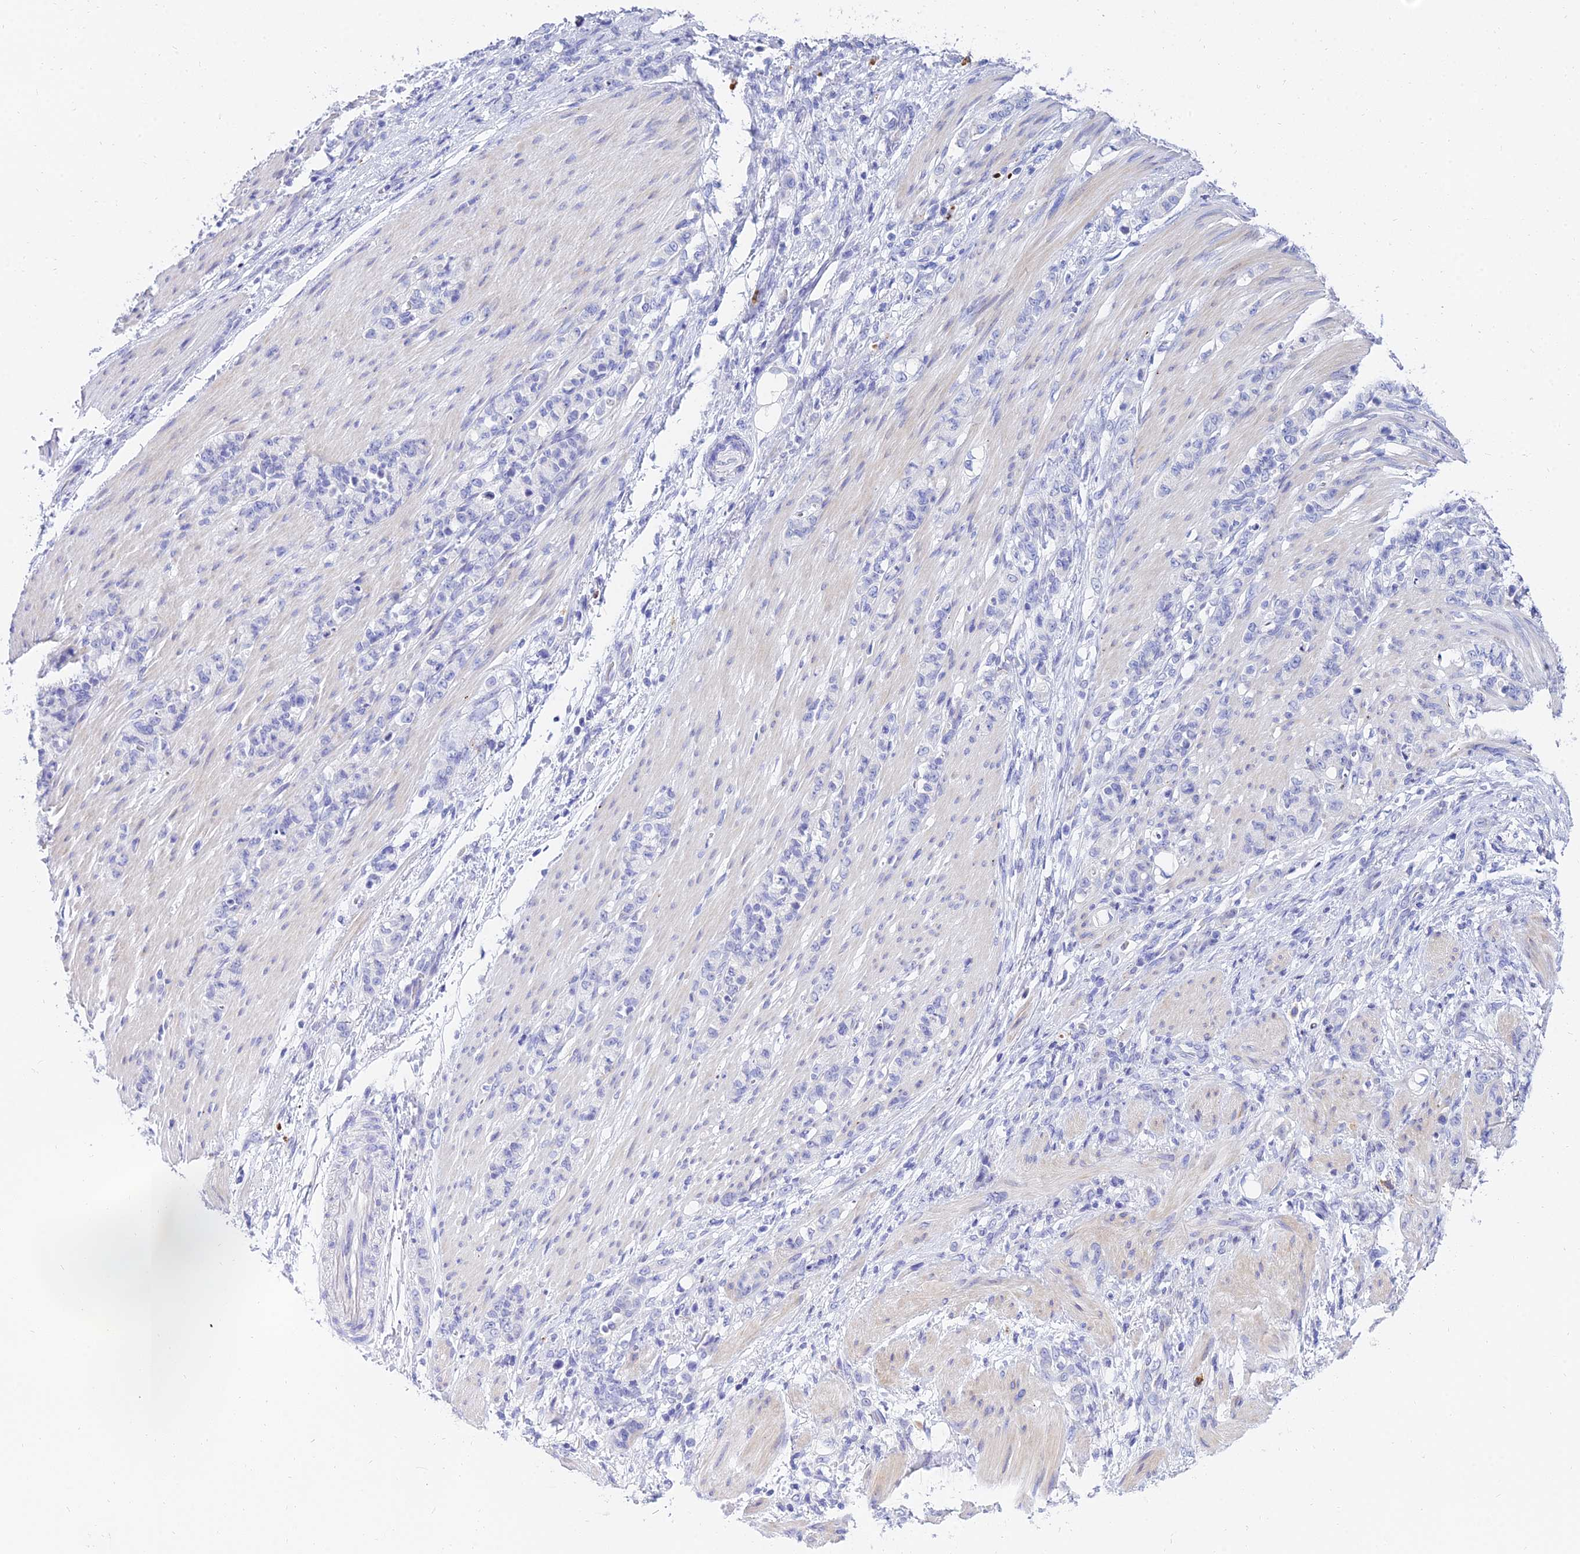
{"staining": {"intensity": "negative", "quantity": "none", "location": "none"}, "tissue": "stomach cancer", "cell_type": "Tumor cells", "image_type": "cancer", "snomed": [{"axis": "morphology", "description": "Adenocarcinoma, NOS"}, {"axis": "topography", "description": "Stomach"}], "caption": "High power microscopy image of an immunohistochemistry micrograph of stomach cancer, revealing no significant positivity in tumor cells.", "gene": "VWC2L", "patient": {"sex": "female", "age": 79}}